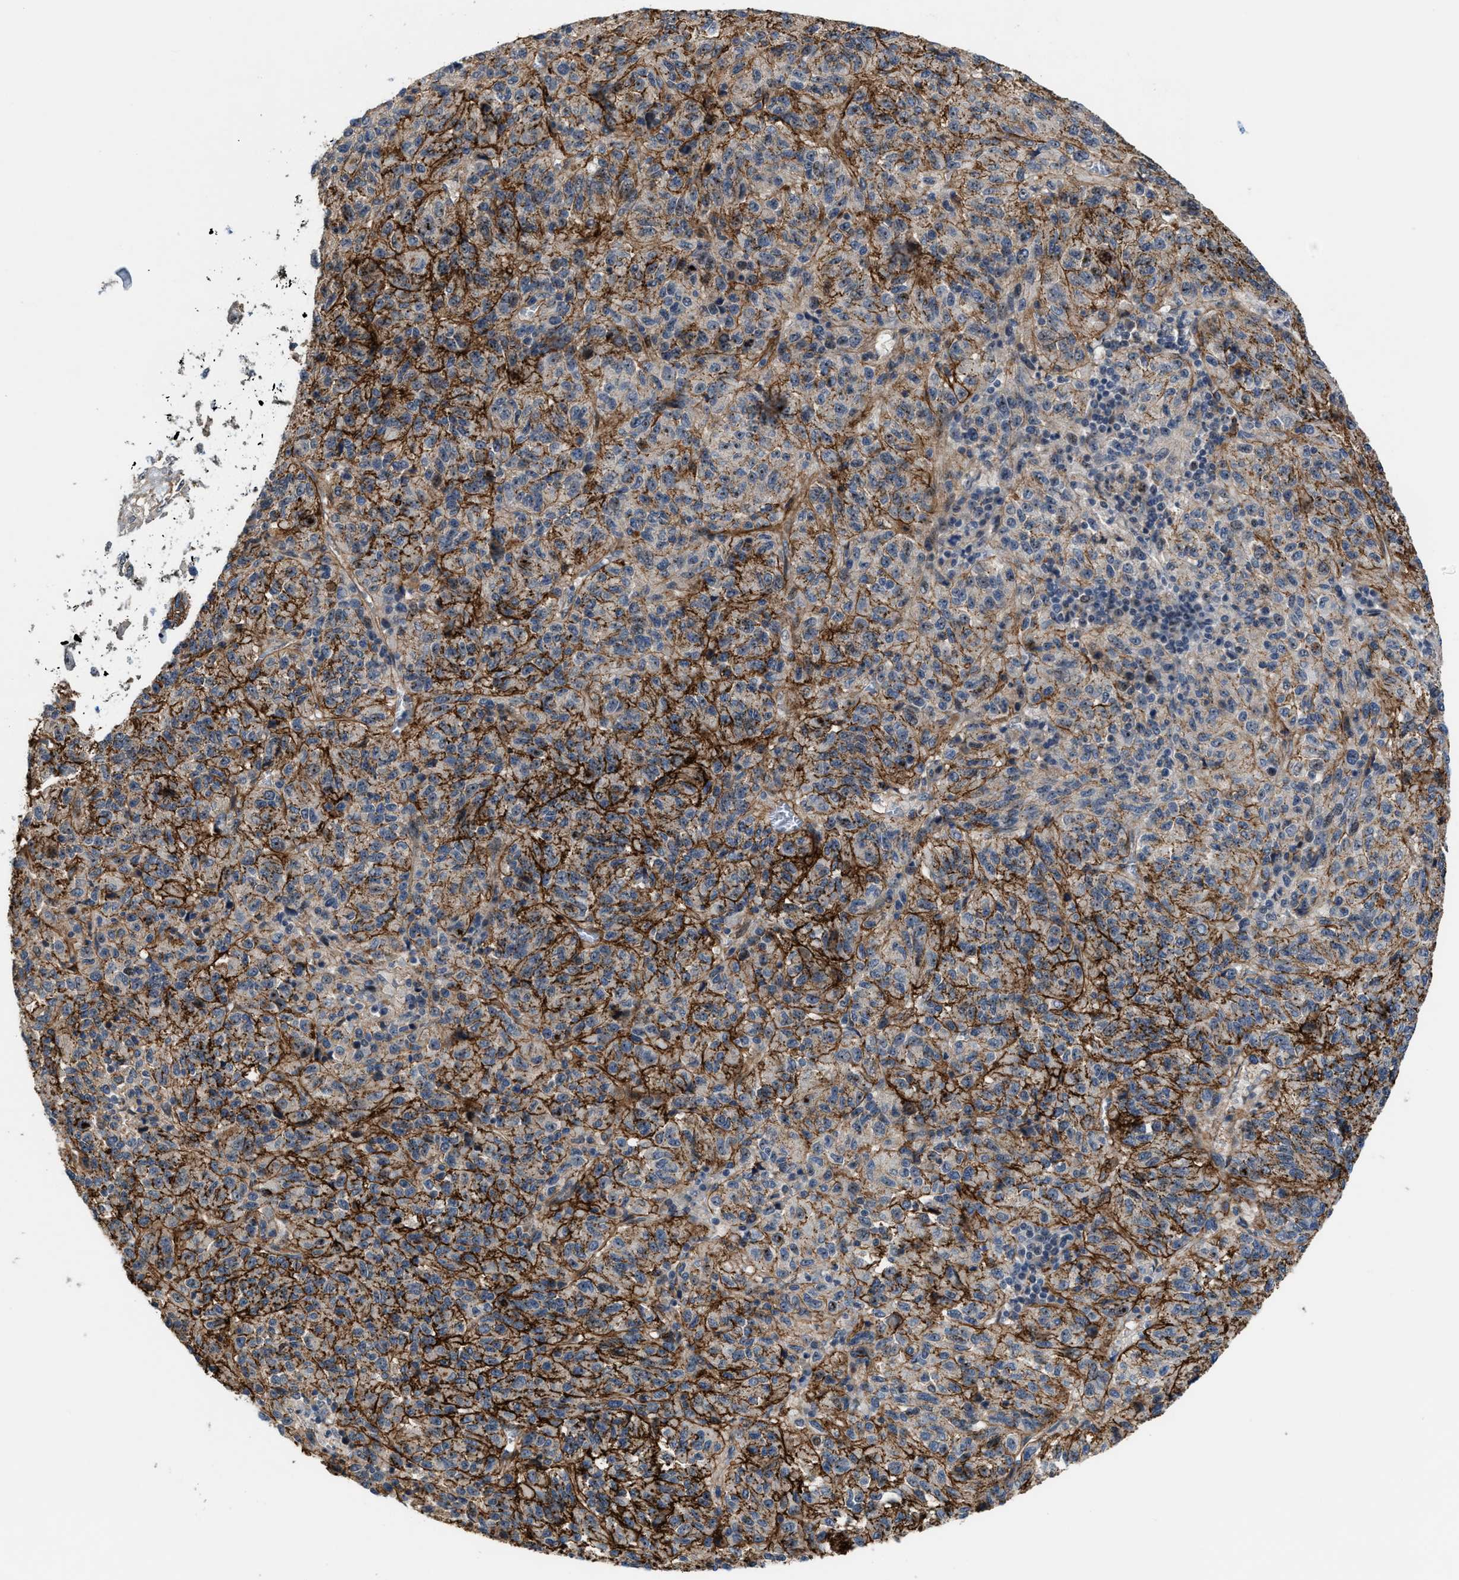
{"staining": {"intensity": "moderate", "quantity": "25%-75%", "location": "cytoplasmic/membranous"}, "tissue": "melanoma", "cell_type": "Tumor cells", "image_type": "cancer", "snomed": [{"axis": "morphology", "description": "Malignant melanoma, Metastatic site"}, {"axis": "topography", "description": "Lung"}], "caption": "Brown immunohistochemical staining in human malignant melanoma (metastatic site) demonstrates moderate cytoplasmic/membranous staining in about 25%-75% of tumor cells.", "gene": "ZNF783", "patient": {"sex": "male", "age": 64}}